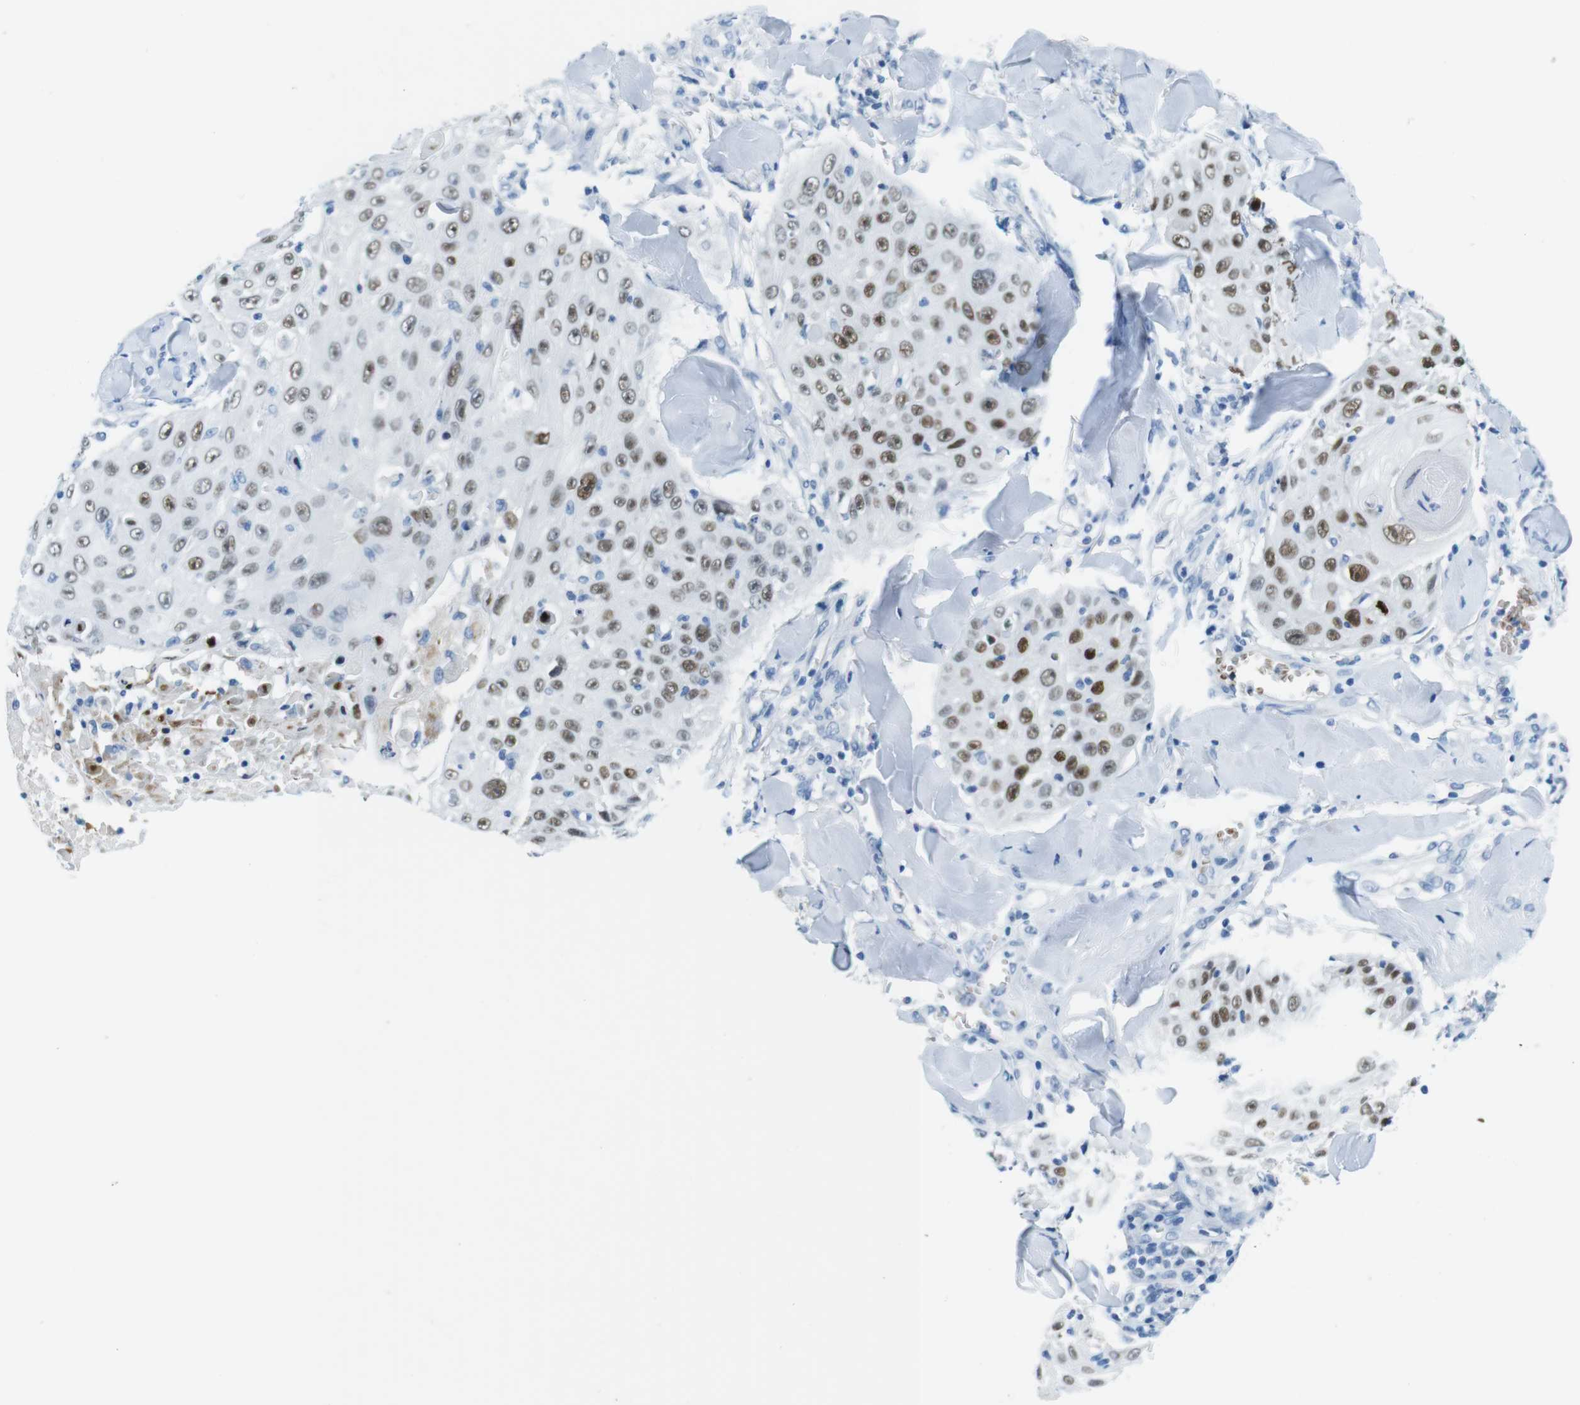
{"staining": {"intensity": "moderate", "quantity": "25%-75%", "location": "nuclear"}, "tissue": "skin cancer", "cell_type": "Tumor cells", "image_type": "cancer", "snomed": [{"axis": "morphology", "description": "Squamous cell carcinoma, NOS"}, {"axis": "topography", "description": "Skin"}], "caption": "Immunohistochemical staining of human squamous cell carcinoma (skin) shows medium levels of moderate nuclear protein positivity in approximately 25%-75% of tumor cells.", "gene": "TFAP2C", "patient": {"sex": "male", "age": 86}}